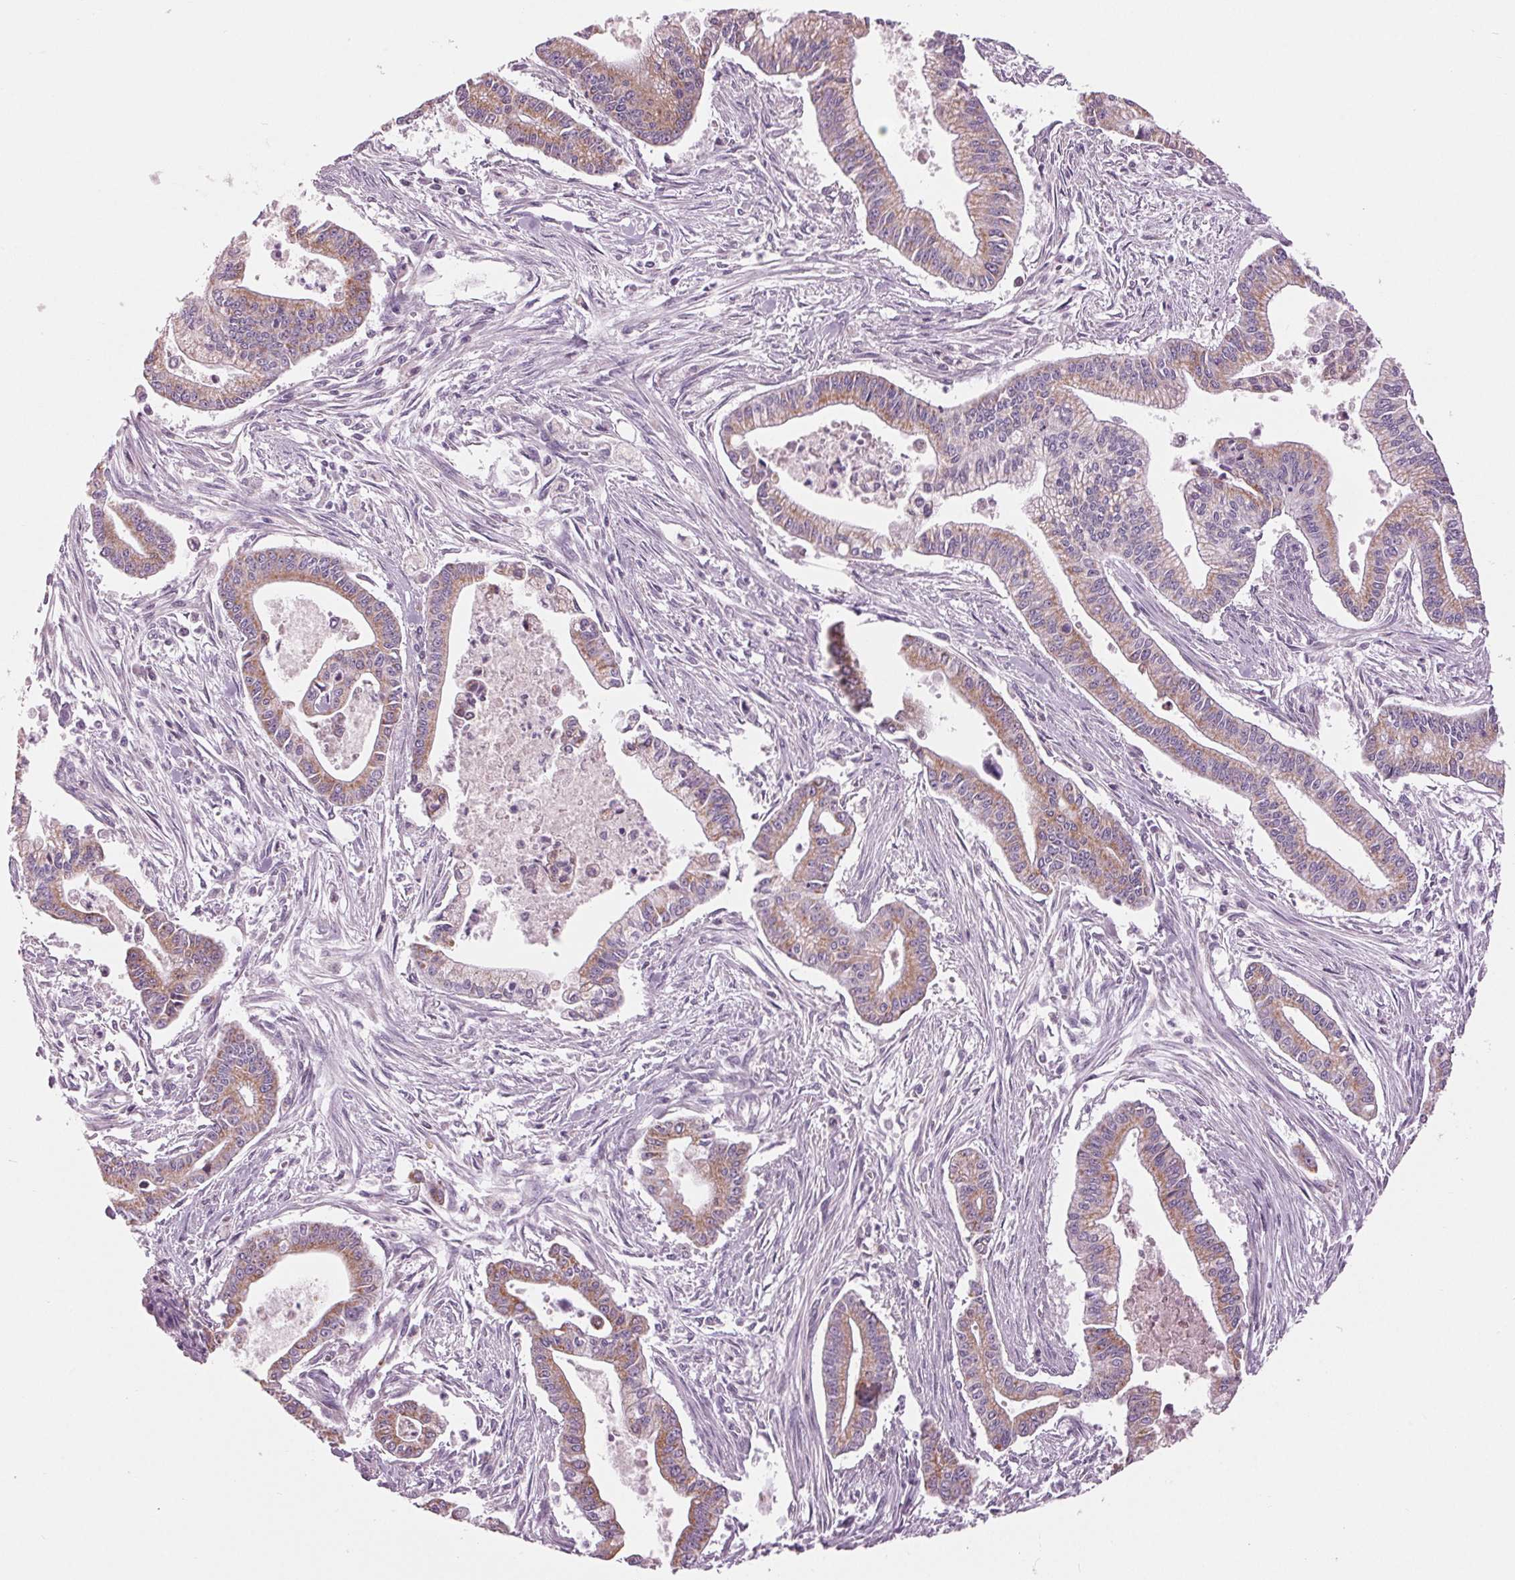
{"staining": {"intensity": "moderate", "quantity": "25%-75%", "location": "cytoplasmic/membranous"}, "tissue": "pancreatic cancer", "cell_type": "Tumor cells", "image_type": "cancer", "snomed": [{"axis": "morphology", "description": "Adenocarcinoma, NOS"}, {"axis": "topography", "description": "Pancreas"}], "caption": "Immunohistochemical staining of pancreatic cancer demonstrates moderate cytoplasmic/membranous protein staining in approximately 25%-75% of tumor cells. The staining is performed using DAB (3,3'-diaminobenzidine) brown chromogen to label protein expression. The nuclei are counter-stained blue using hematoxylin.", "gene": "SAMD4A", "patient": {"sex": "female", "age": 65}}